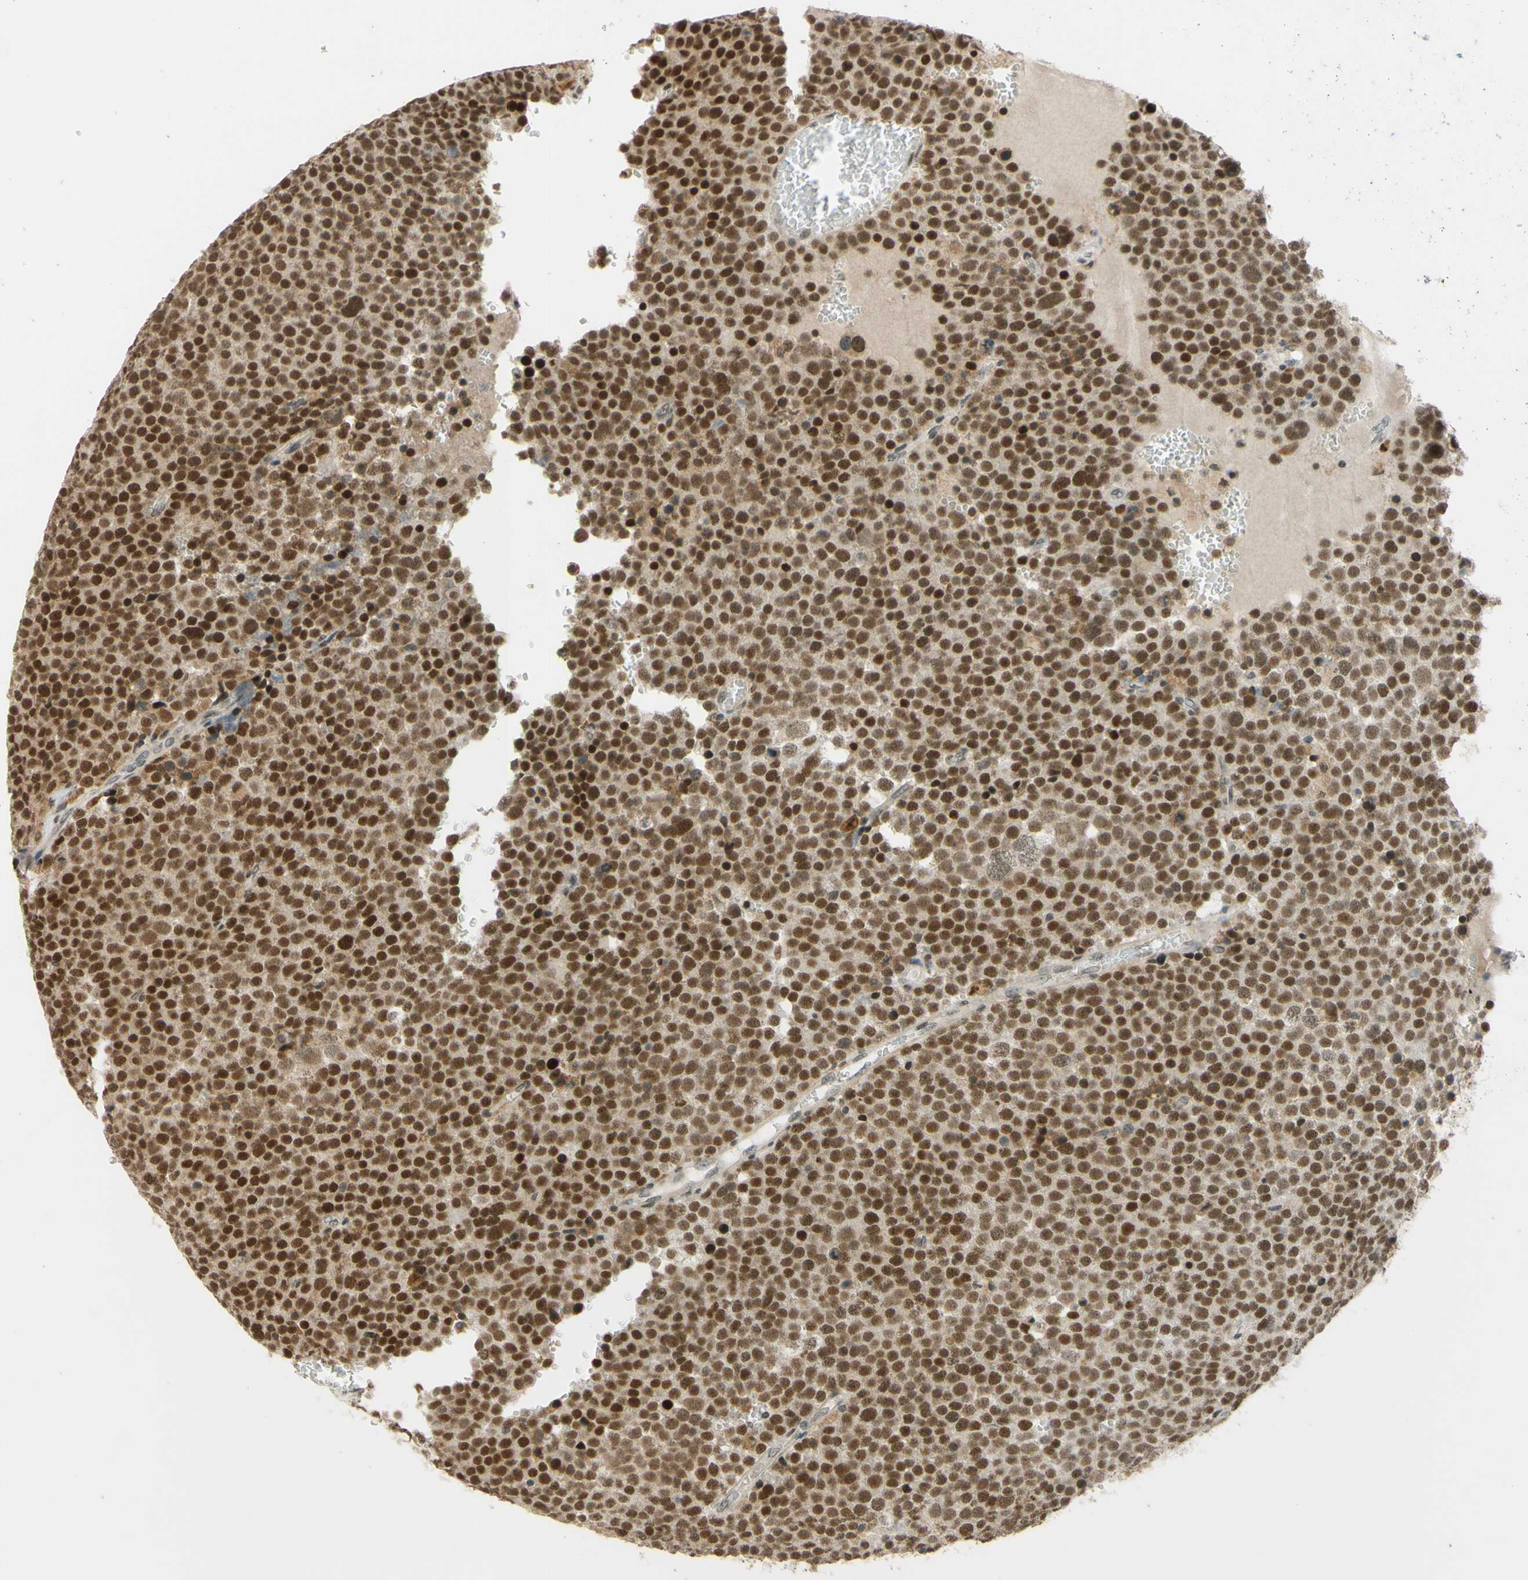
{"staining": {"intensity": "moderate", "quantity": ">75%", "location": "nuclear"}, "tissue": "testis cancer", "cell_type": "Tumor cells", "image_type": "cancer", "snomed": [{"axis": "morphology", "description": "Seminoma, NOS"}, {"axis": "topography", "description": "Testis"}], "caption": "High-power microscopy captured an immunohistochemistry micrograph of seminoma (testis), revealing moderate nuclear staining in about >75% of tumor cells.", "gene": "SMARCB1", "patient": {"sex": "male", "age": 71}}